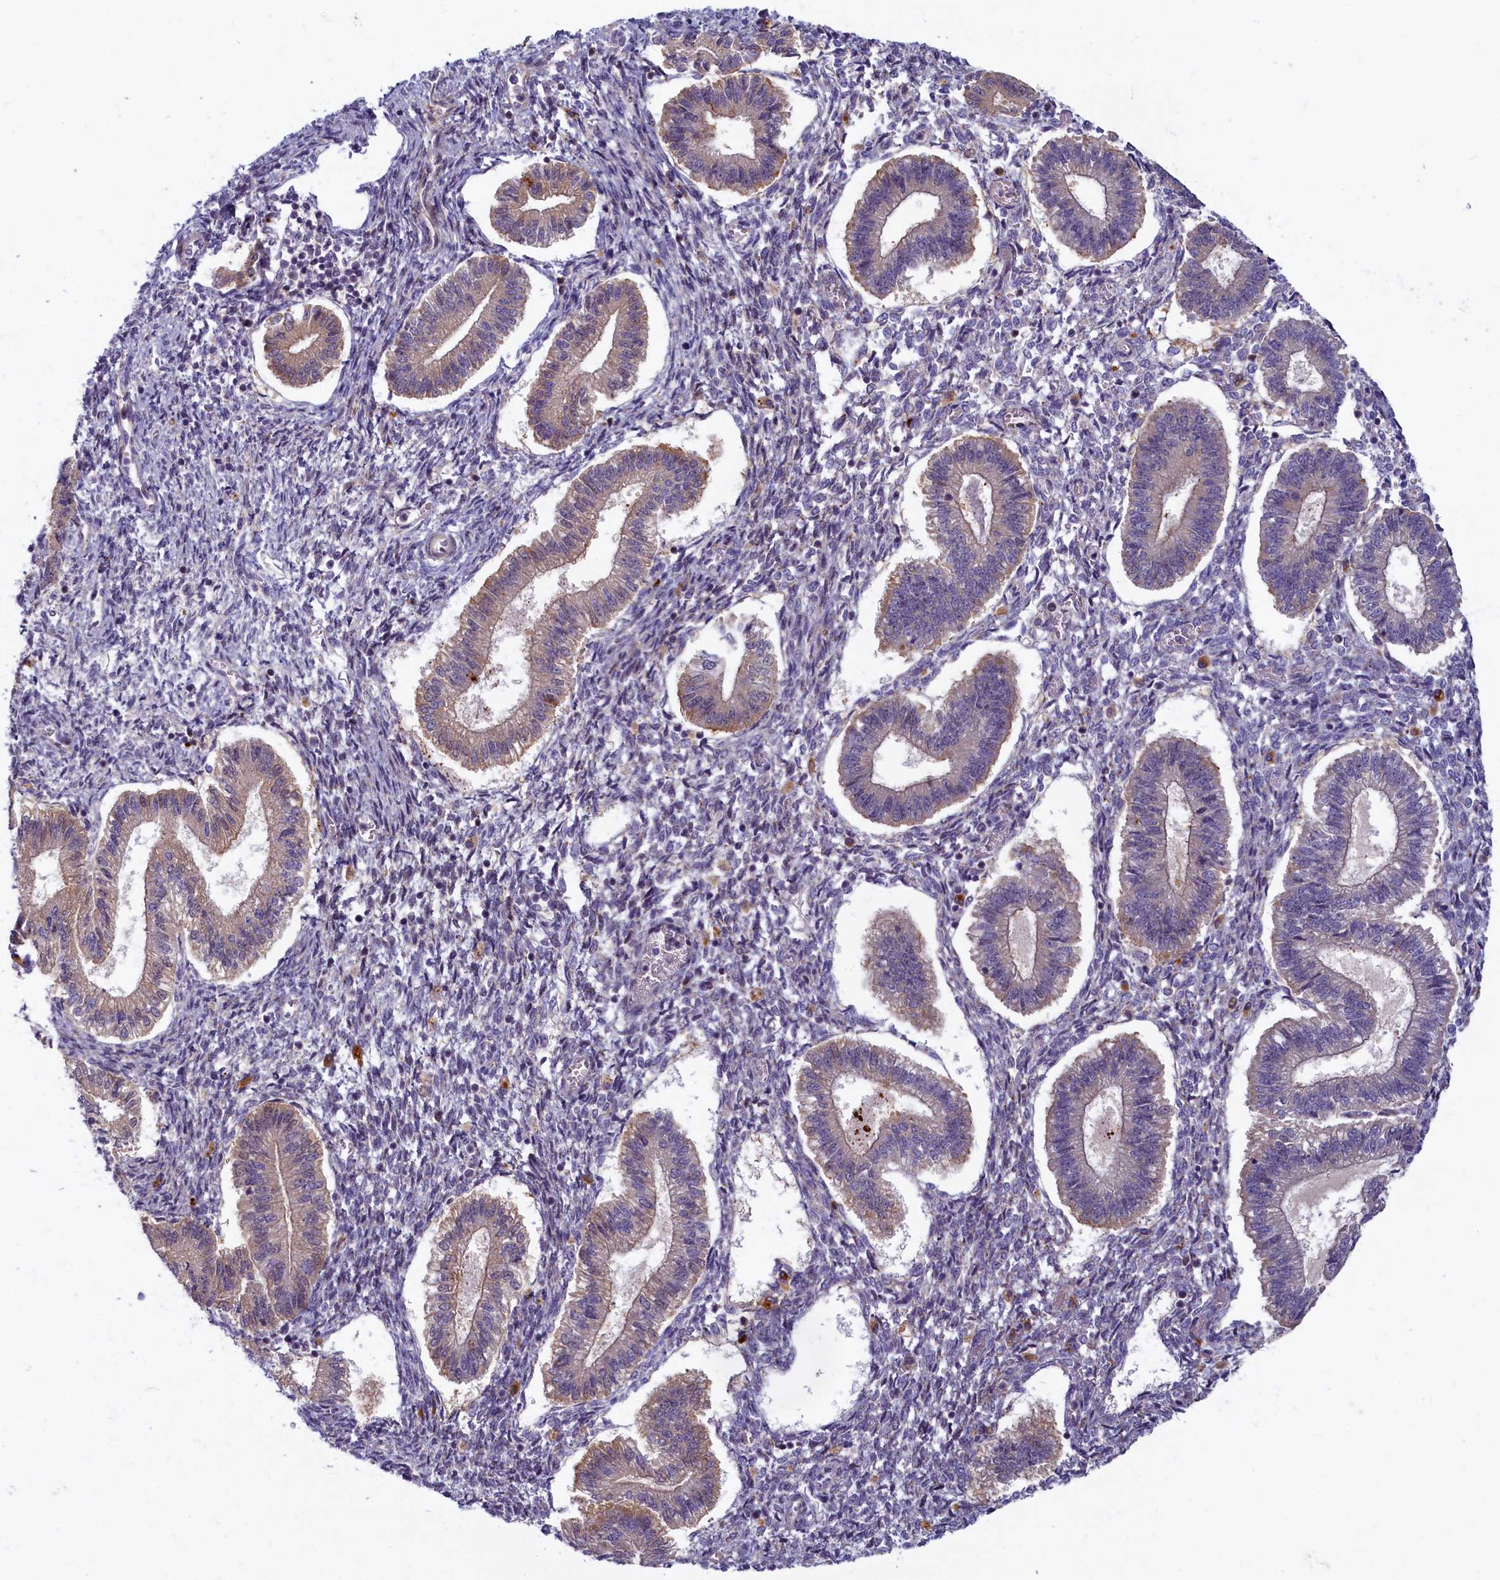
{"staining": {"intensity": "negative", "quantity": "none", "location": "none"}, "tissue": "endometrium", "cell_type": "Cells in endometrial stroma", "image_type": "normal", "snomed": [{"axis": "morphology", "description": "Normal tissue, NOS"}, {"axis": "topography", "description": "Endometrium"}], "caption": "IHC photomicrograph of normal endometrium: human endometrium stained with DAB (3,3'-diaminobenzidine) reveals no significant protein expression in cells in endometrial stroma.", "gene": "FCSK", "patient": {"sex": "female", "age": 25}}